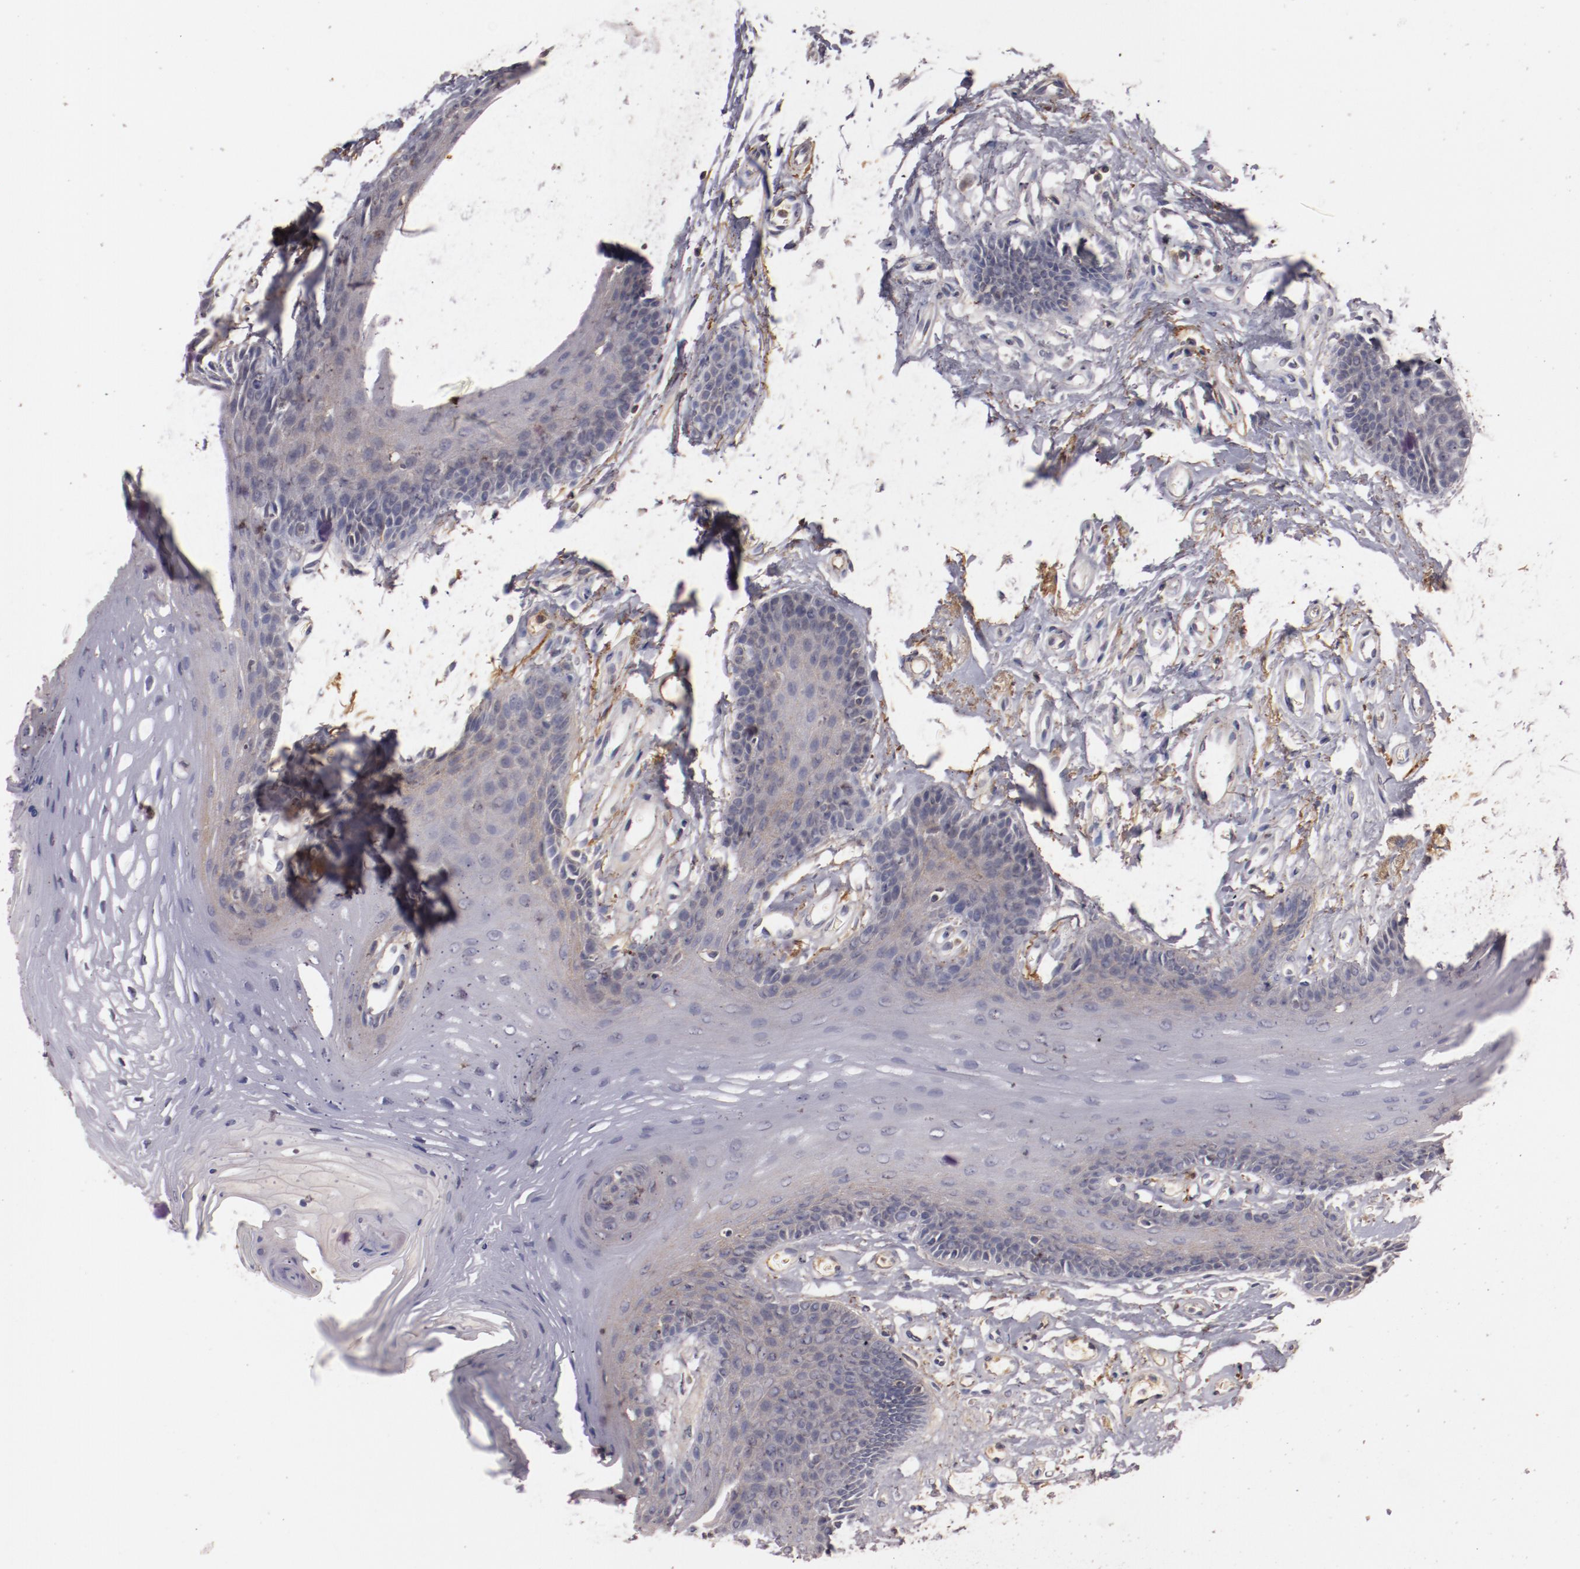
{"staining": {"intensity": "weak", "quantity": "<25%", "location": "cytoplasmic/membranous"}, "tissue": "oral mucosa", "cell_type": "Squamous epithelial cells", "image_type": "normal", "snomed": [{"axis": "morphology", "description": "Normal tissue, NOS"}, {"axis": "topography", "description": "Oral tissue"}], "caption": "DAB (3,3'-diaminobenzidine) immunohistochemical staining of normal human oral mucosa reveals no significant positivity in squamous epithelial cells.", "gene": "MBL2", "patient": {"sex": "male", "age": 62}}